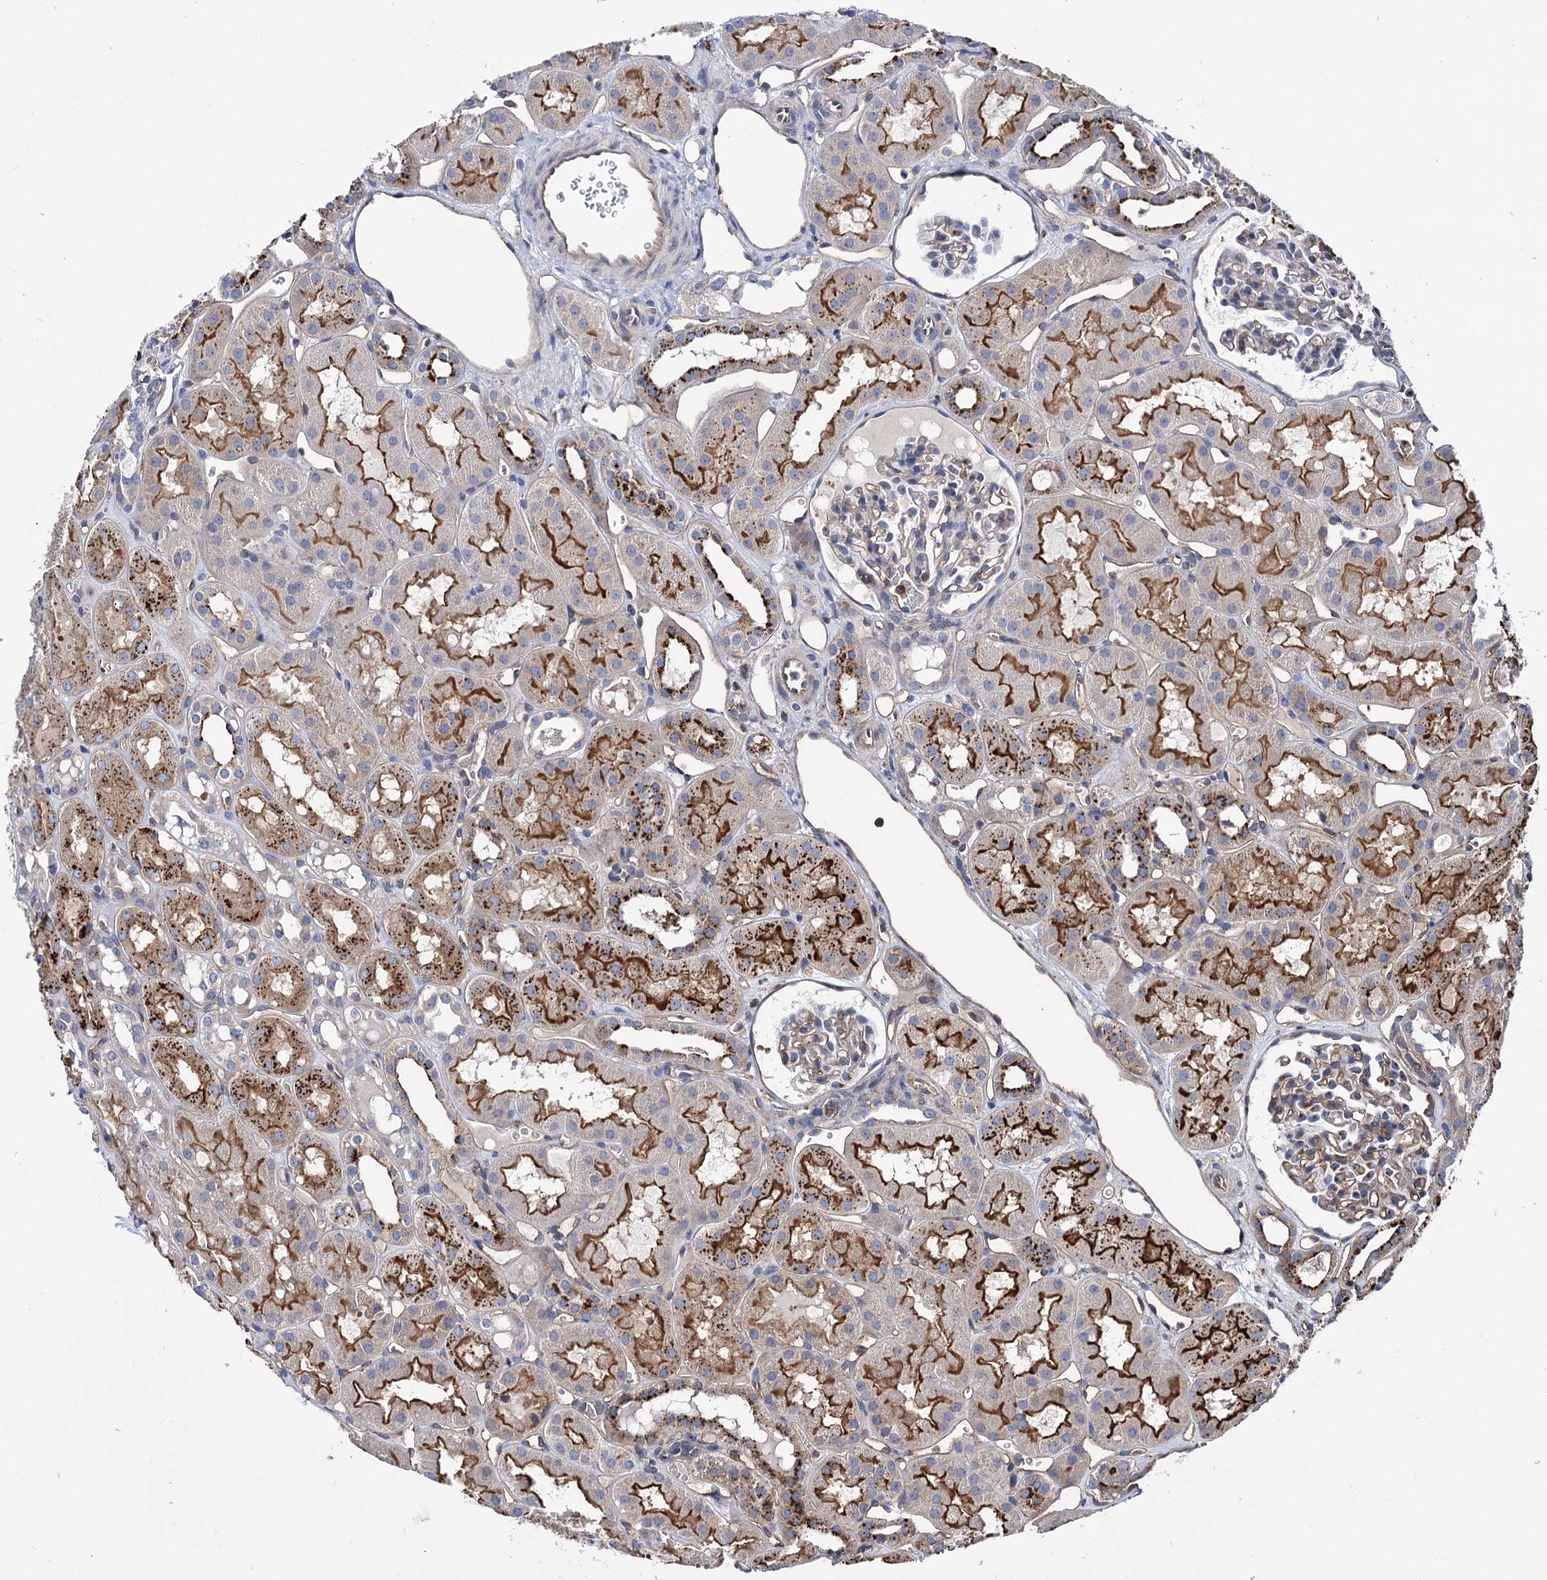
{"staining": {"intensity": "weak", "quantity": "25%-75%", "location": "cytoplasmic/membranous"}, "tissue": "kidney", "cell_type": "Cells in glomeruli", "image_type": "normal", "snomed": [{"axis": "morphology", "description": "Normal tissue, NOS"}, {"axis": "topography", "description": "Kidney"}], "caption": "Human kidney stained with a brown dye demonstrates weak cytoplasmic/membranous positive staining in approximately 25%-75% of cells in glomeruli.", "gene": "SCPEP1", "patient": {"sex": "male", "age": 16}}